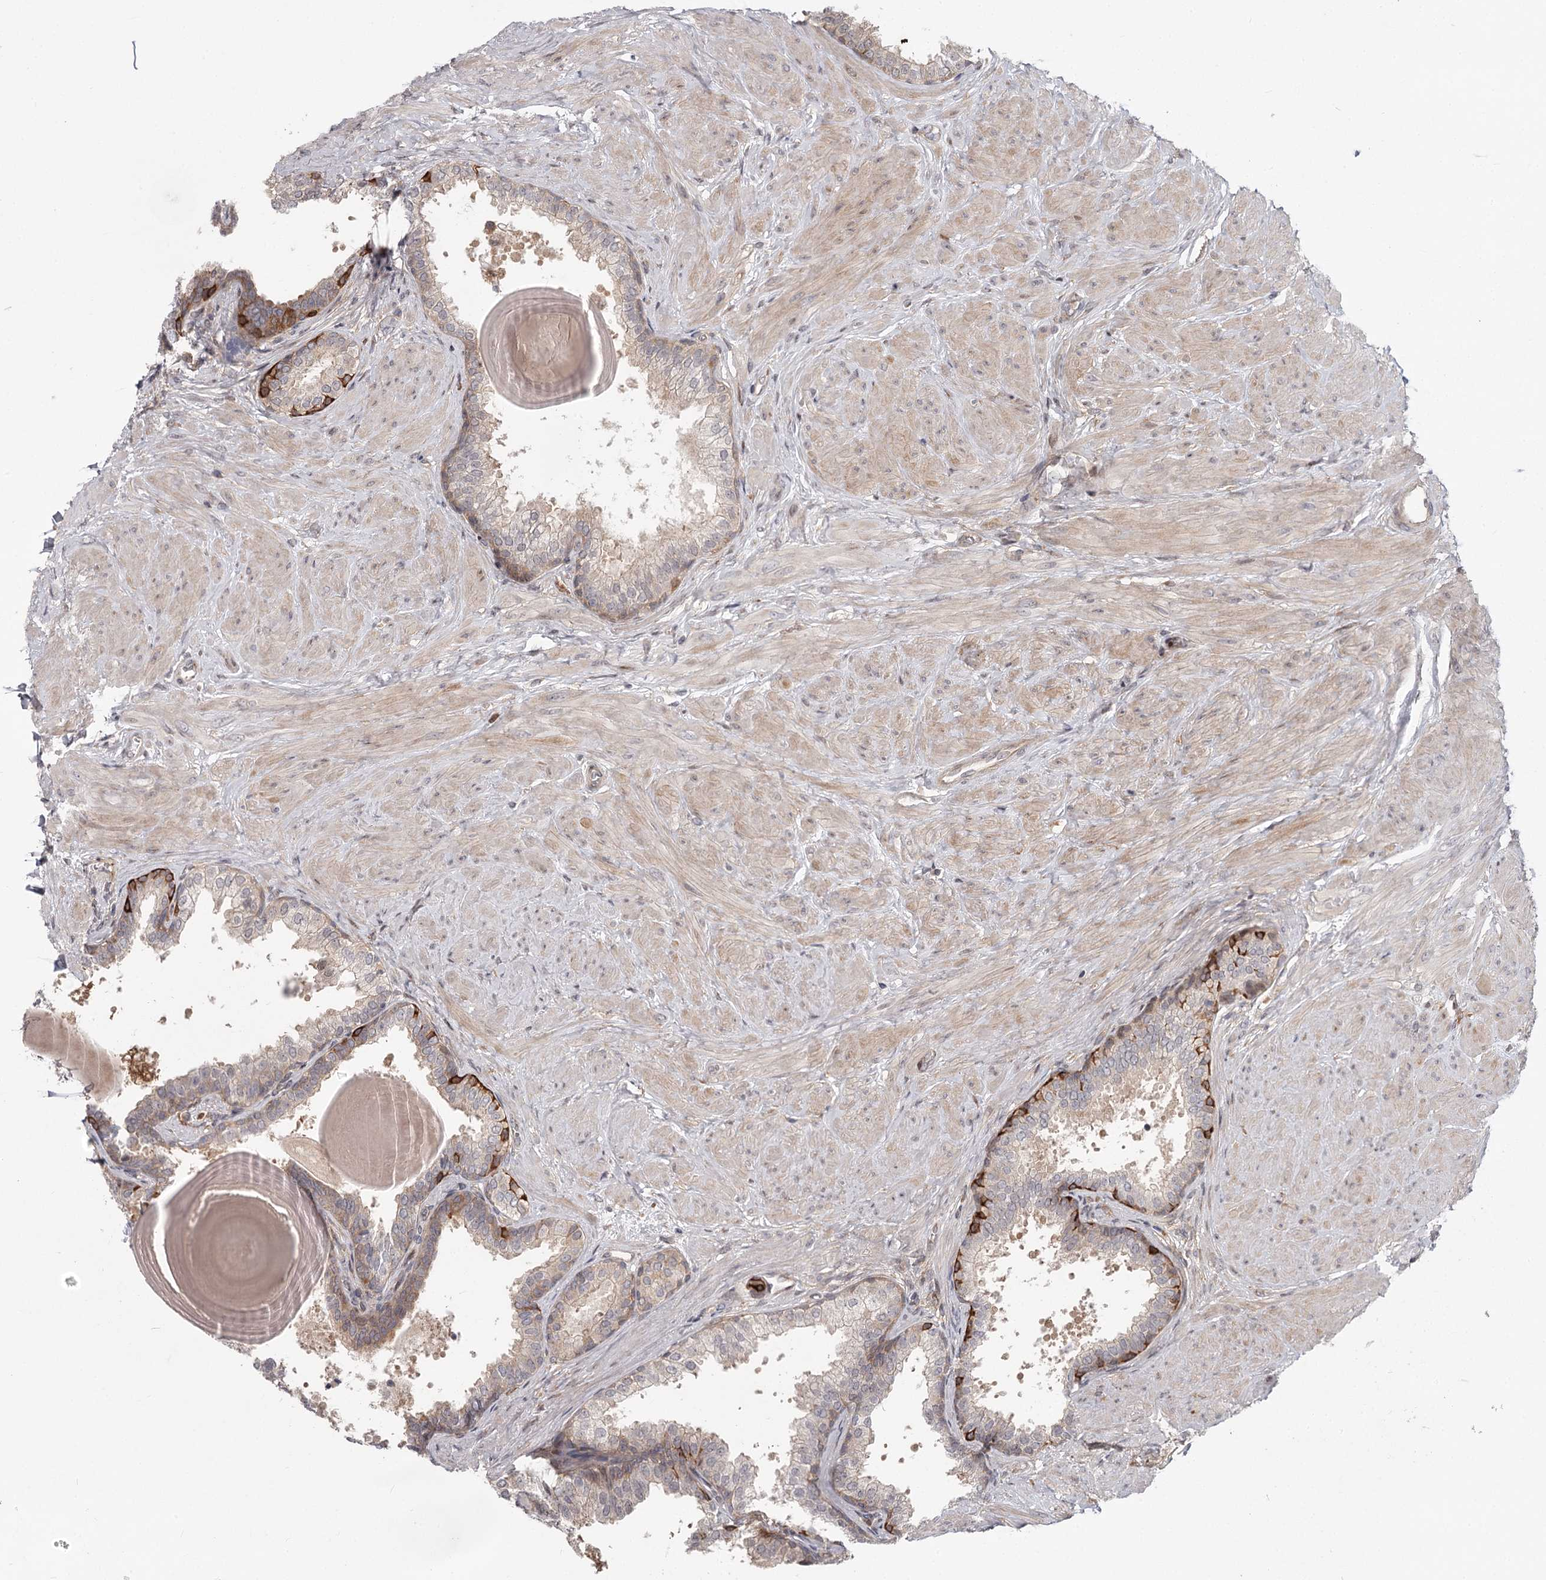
{"staining": {"intensity": "moderate", "quantity": "<25%", "location": "cytoplasmic/membranous"}, "tissue": "prostate", "cell_type": "Glandular cells", "image_type": "normal", "snomed": [{"axis": "morphology", "description": "Normal tissue, NOS"}, {"axis": "topography", "description": "Prostate"}], "caption": "Immunohistochemistry of normal human prostate reveals low levels of moderate cytoplasmic/membranous expression in about <25% of glandular cells.", "gene": "CCNG2", "patient": {"sex": "male", "age": 48}}